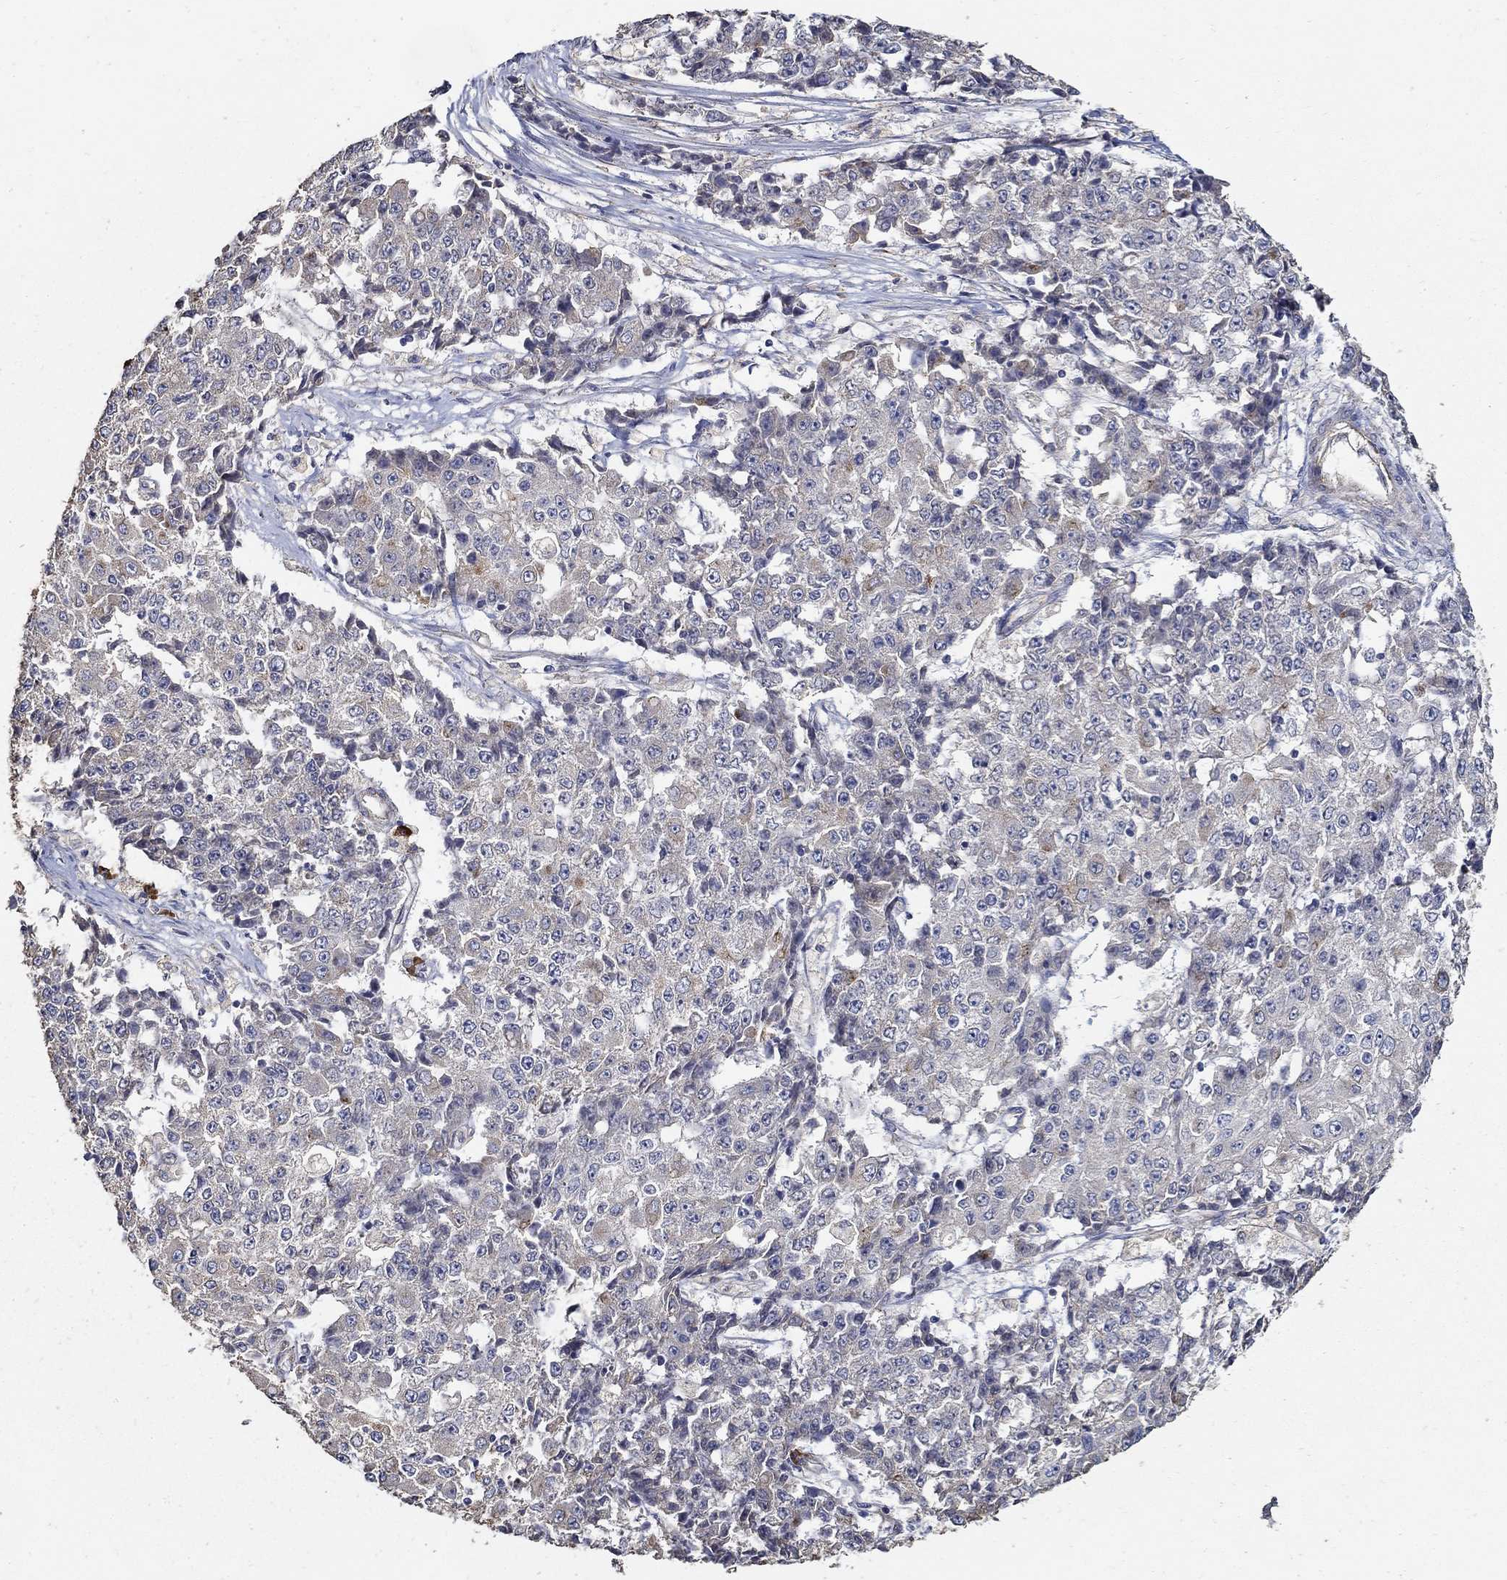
{"staining": {"intensity": "negative", "quantity": "none", "location": "none"}, "tissue": "ovarian cancer", "cell_type": "Tumor cells", "image_type": "cancer", "snomed": [{"axis": "morphology", "description": "Carcinoma, endometroid"}, {"axis": "topography", "description": "Ovary"}], "caption": "Photomicrograph shows no protein staining in tumor cells of ovarian cancer tissue.", "gene": "EMILIN3", "patient": {"sex": "female", "age": 42}}